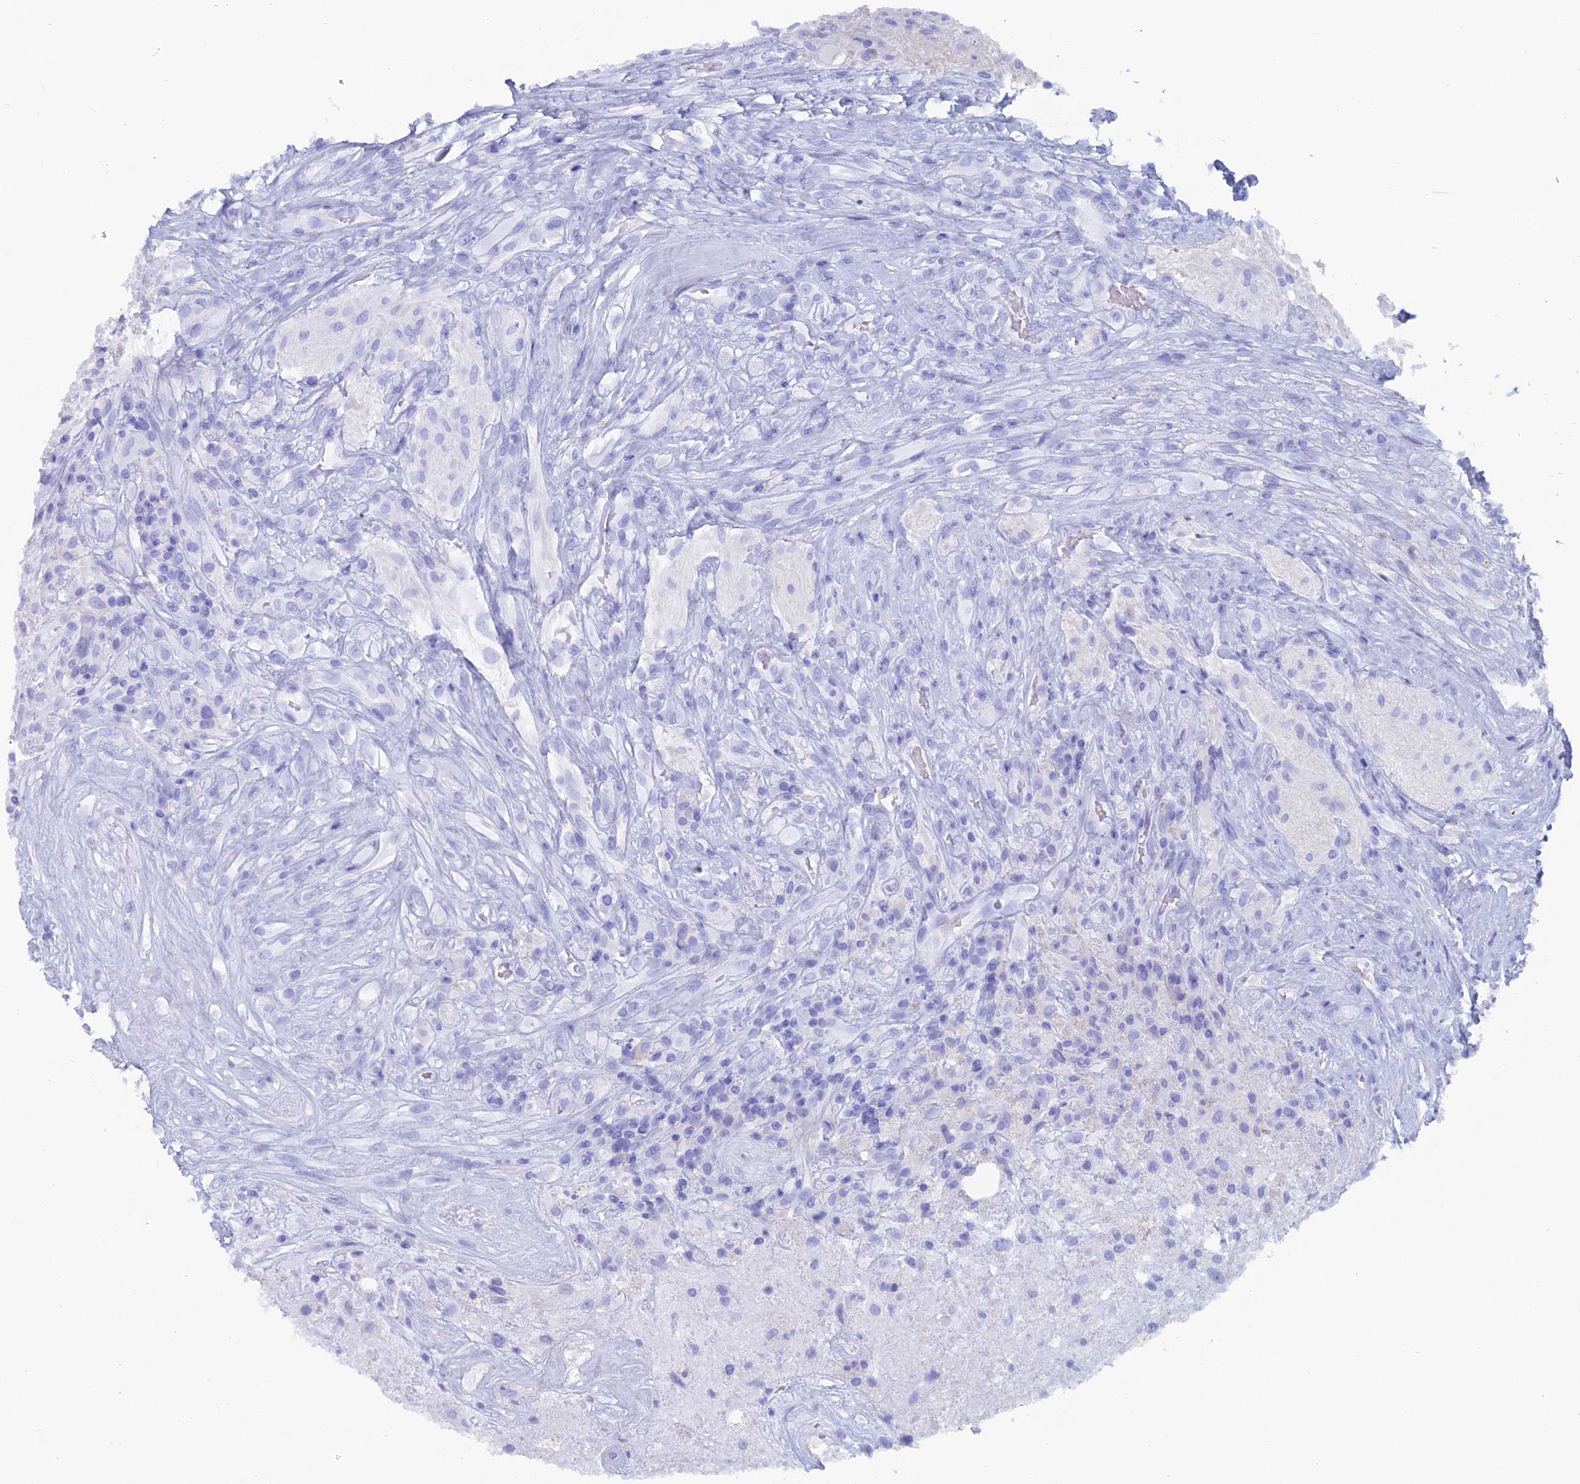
{"staining": {"intensity": "negative", "quantity": "none", "location": "none"}, "tissue": "glioma", "cell_type": "Tumor cells", "image_type": "cancer", "snomed": [{"axis": "morphology", "description": "Glioma, malignant, High grade"}, {"axis": "topography", "description": "Brain"}], "caption": "Malignant high-grade glioma was stained to show a protein in brown. There is no significant expression in tumor cells.", "gene": "CAPS", "patient": {"sex": "male", "age": 56}}